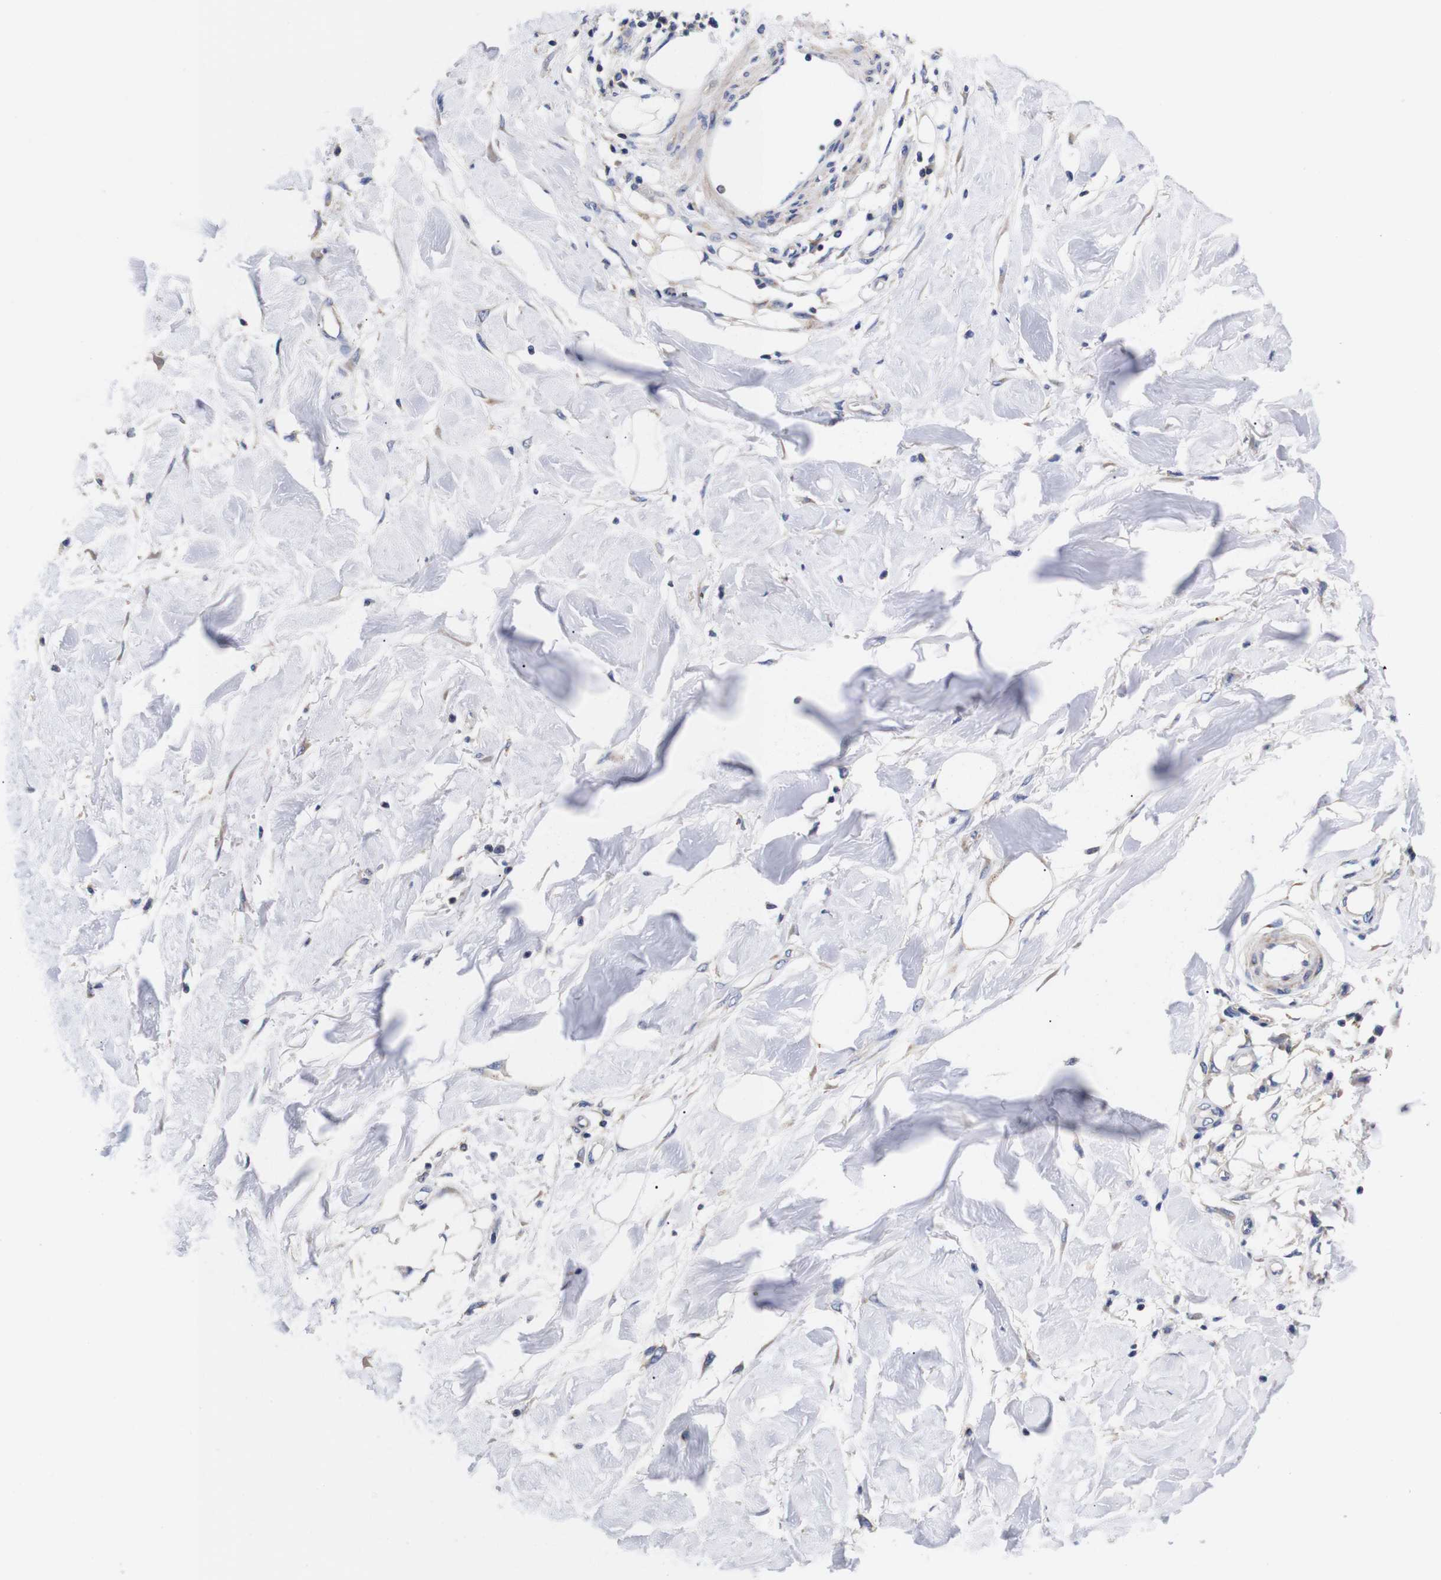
{"staining": {"intensity": "moderate", "quantity": "<25%", "location": "cytoplasmic/membranous"}, "tissue": "adipose tissue", "cell_type": "Adipocytes", "image_type": "normal", "snomed": [{"axis": "morphology", "description": "Normal tissue, NOS"}, {"axis": "morphology", "description": "Squamous cell carcinoma, NOS"}, {"axis": "topography", "description": "Skin"}, {"axis": "topography", "description": "Peripheral nerve tissue"}], "caption": "Protein expression analysis of normal human adipose tissue reveals moderate cytoplasmic/membranous expression in about <25% of adipocytes.", "gene": "OPN3", "patient": {"sex": "male", "age": 83}}